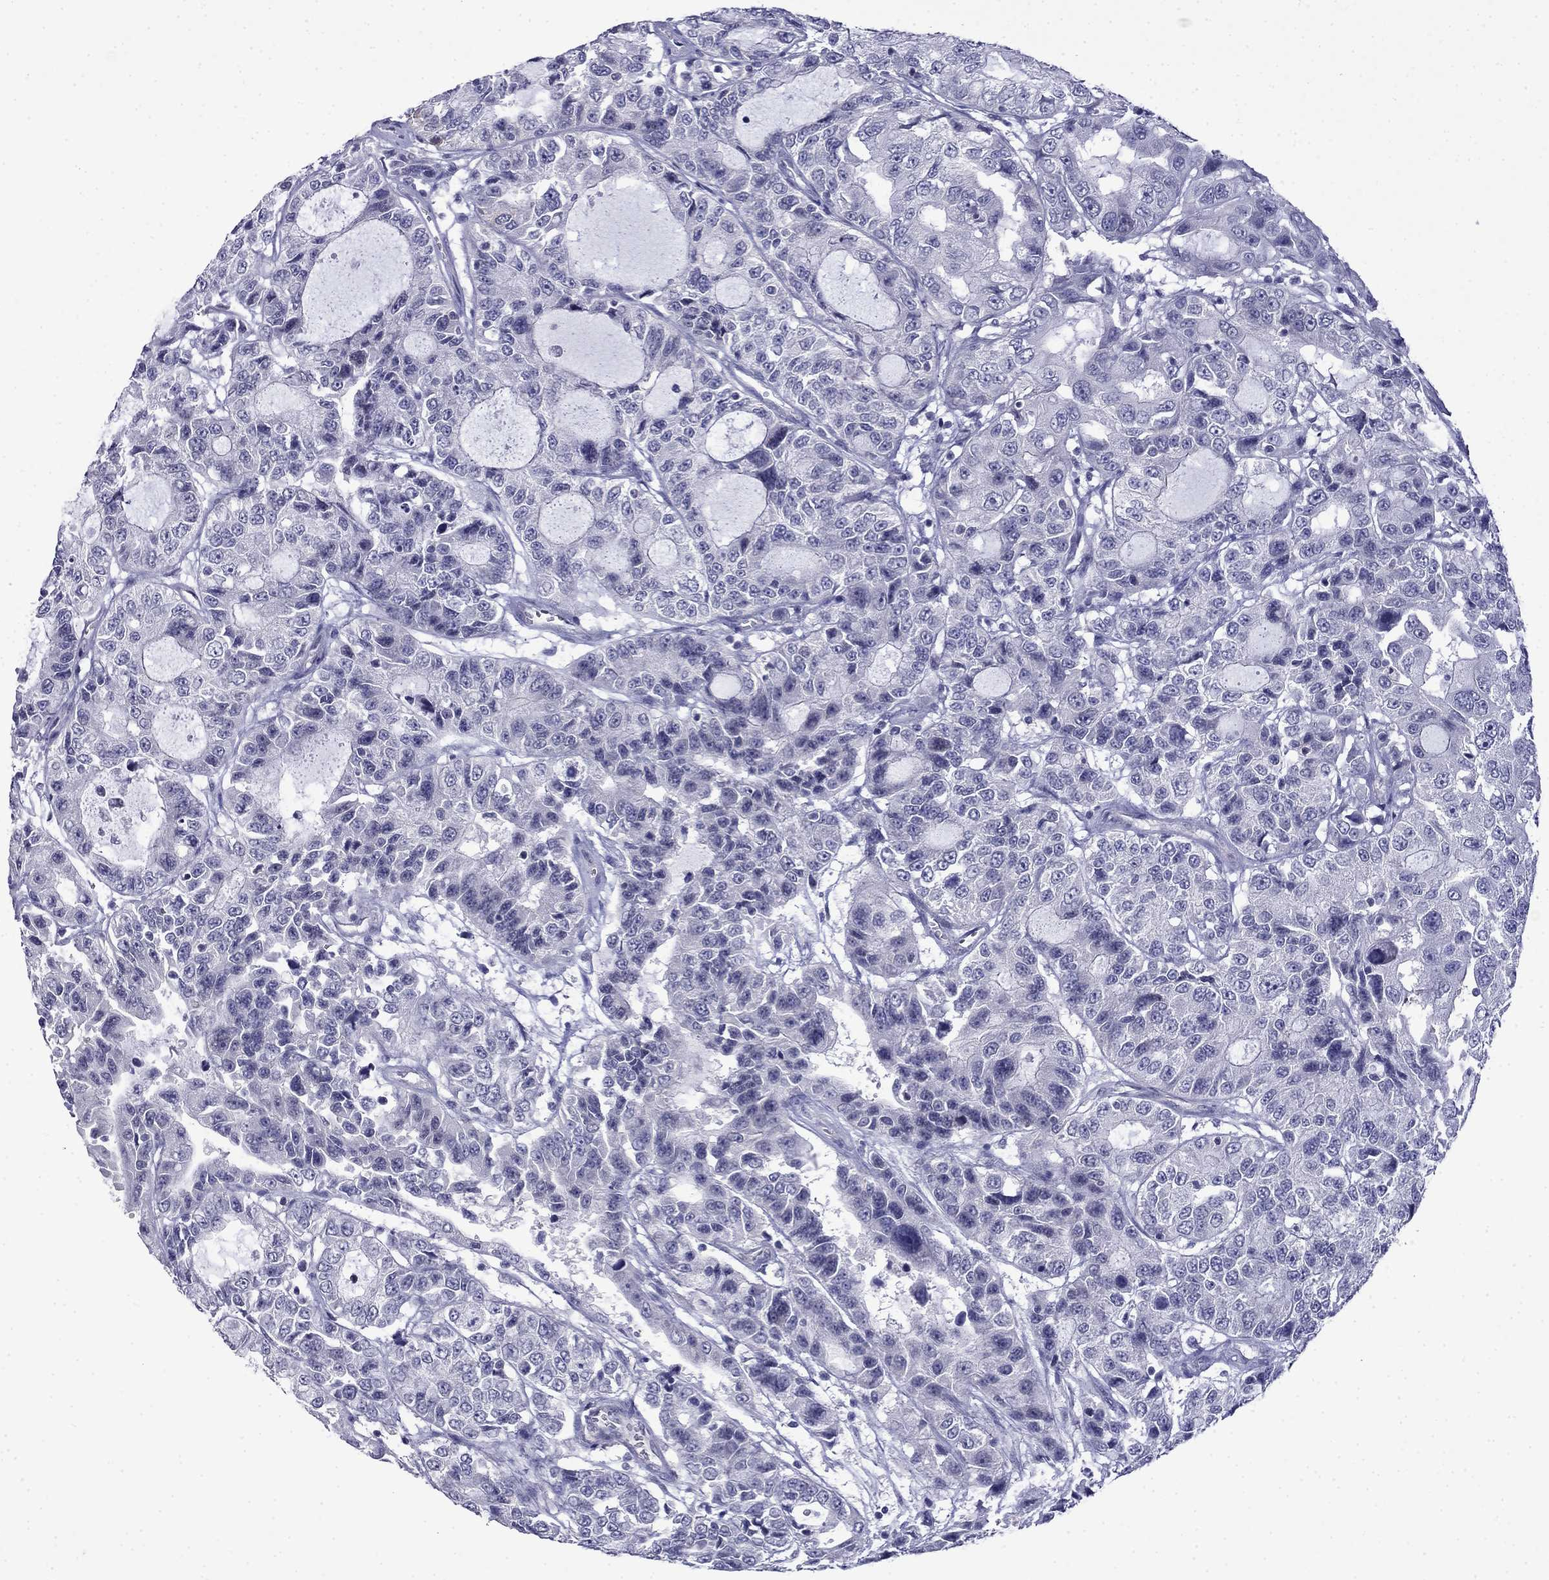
{"staining": {"intensity": "negative", "quantity": "none", "location": "none"}, "tissue": "urothelial cancer", "cell_type": "Tumor cells", "image_type": "cancer", "snomed": [{"axis": "morphology", "description": "Urothelial carcinoma, NOS"}, {"axis": "morphology", "description": "Urothelial carcinoma, High grade"}, {"axis": "topography", "description": "Urinary bladder"}], "caption": "Urothelial cancer was stained to show a protein in brown. There is no significant staining in tumor cells.", "gene": "PRR18", "patient": {"sex": "female", "age": 73}}